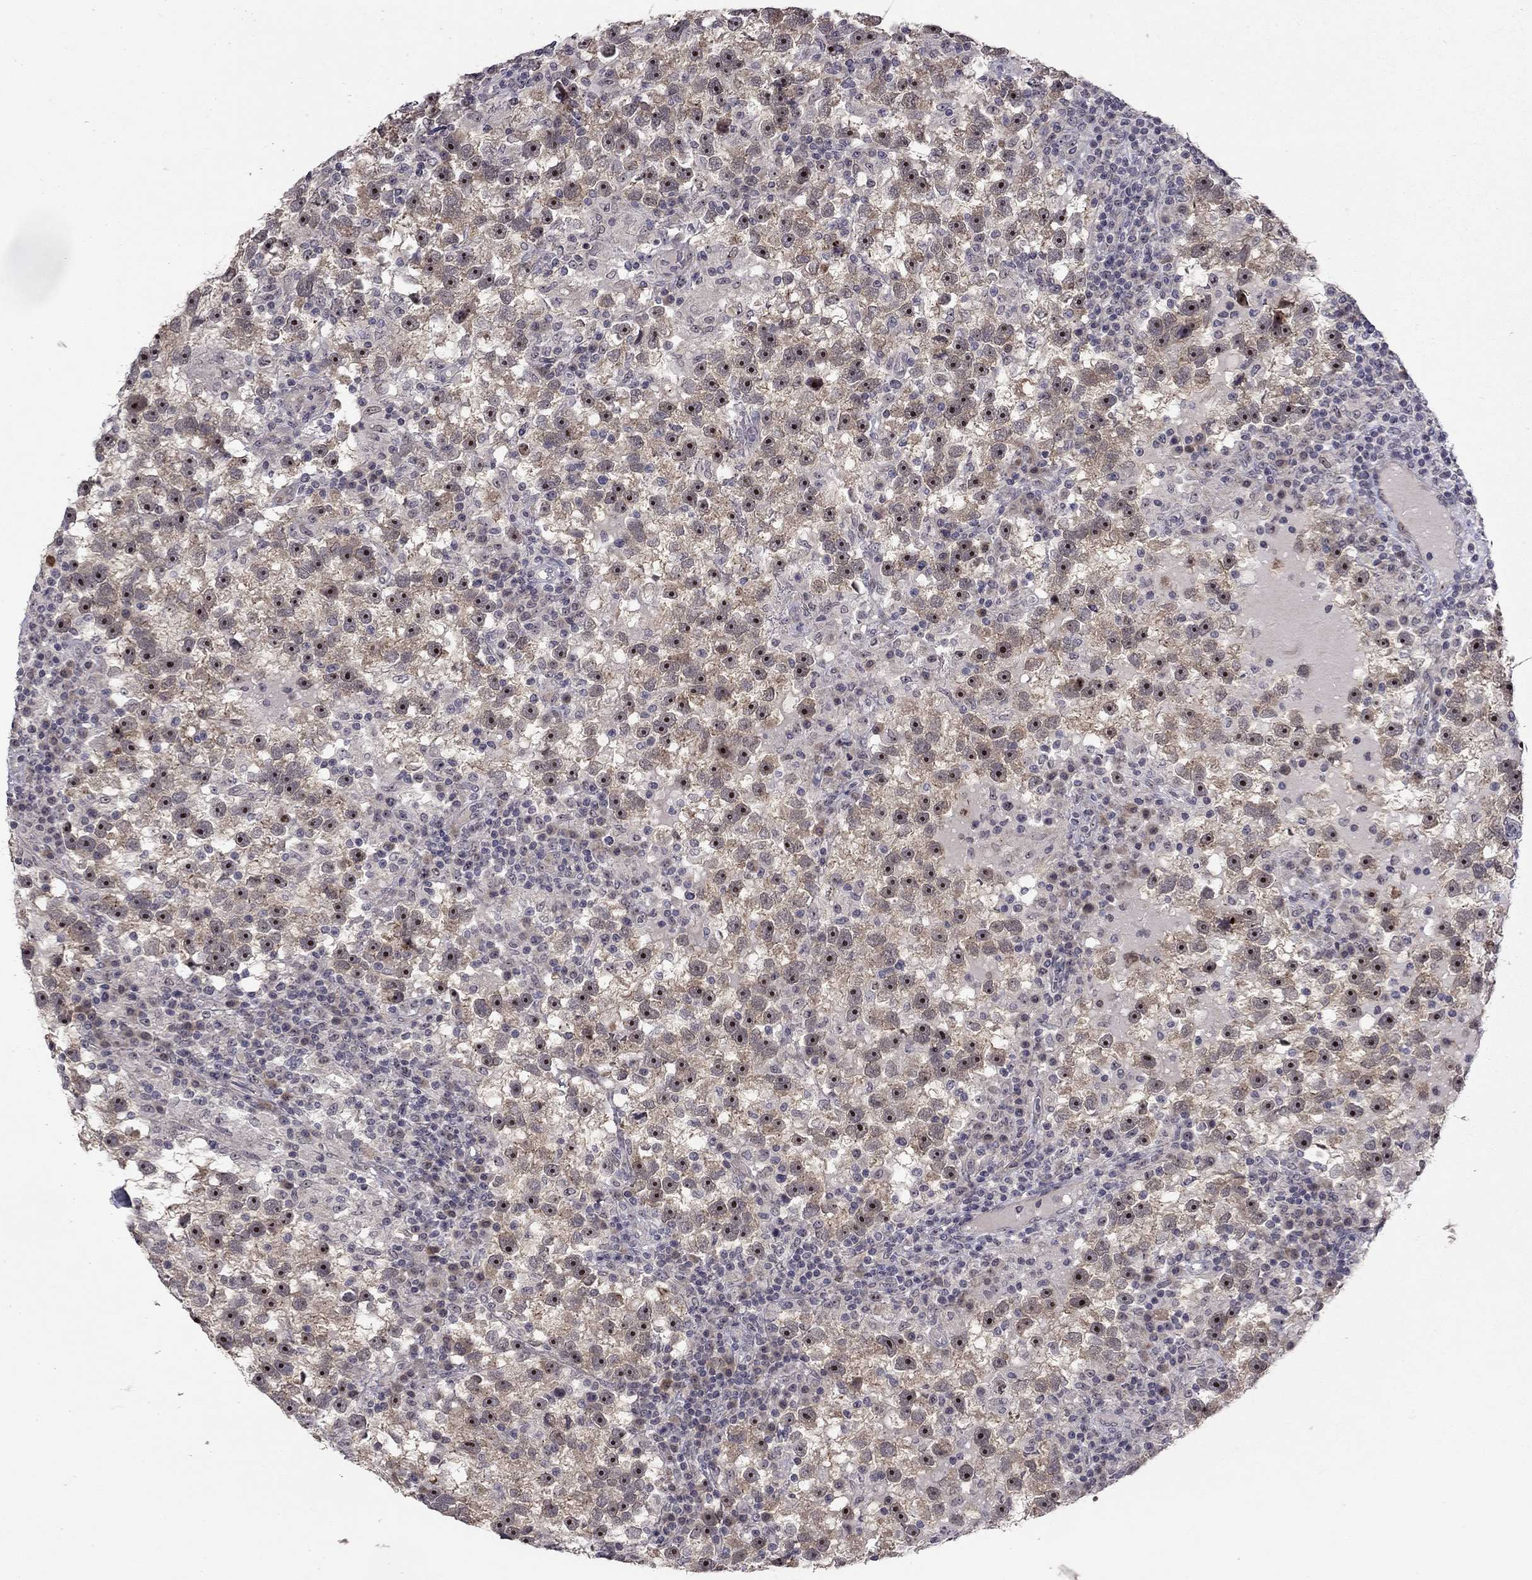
{"staining": {"intensity": "strong", "quantity": "25%-75%", "location": "nuclear"}, "tissue": "testis cancer", "cell_type": "Tumor cells", "image_type": "cancer", "snomed": [{"axis": "morphology", "description": "Seminoma, NOS"}, {"axis": "topography", "description": "Testis"}], "caption": "Strong nuclear positivity for a protein is present in approximately 25%-75% of tumor cells of testis seminoma using immunohistochemistry (IHC).", "gene": "STXBP6", "patient": {"sex": "male", "age": 47}}